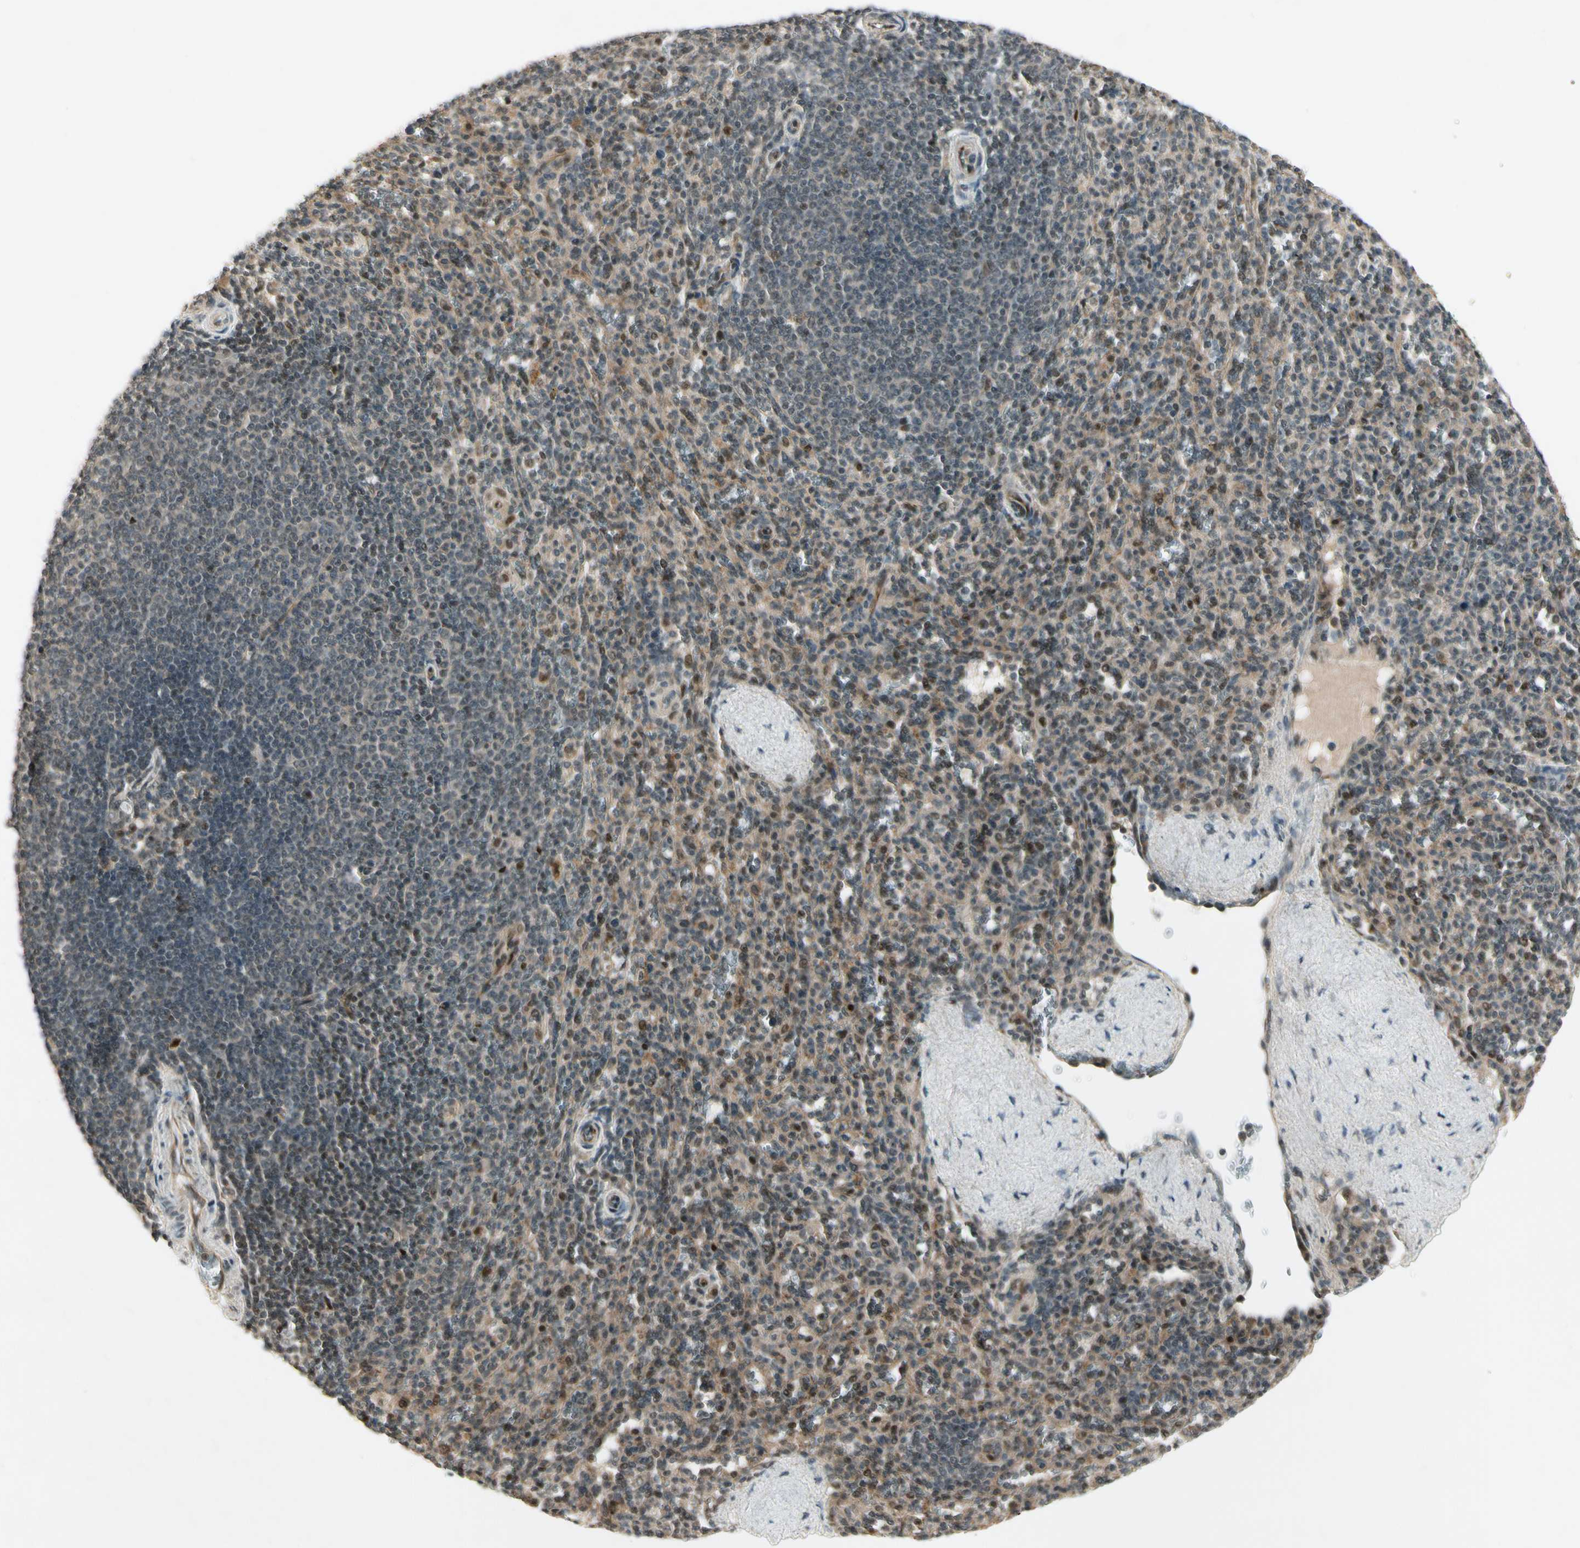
{"staining": {"intensity": "moderate", "quantity": "<25%", "location": "nuclear"}, "tissue": "spleen", "cell_type": "Cells in red pulp", "image_type": "normal", "snomed": [{"axis": "morphology", "description": "Normal tissue, NOS"}, {"axis": "topography", "description": "Spleen"}], "caption": "Spleen stained for a protein reveals moderate nuclear positivity in cells in red pulp. The staining was performed using DAB, with brown indicating positive protein expression. Nuclei are stained blue with hematoxylin.", "gene": "CDK11A", "patient": {"sex": "male", "age": 36}}